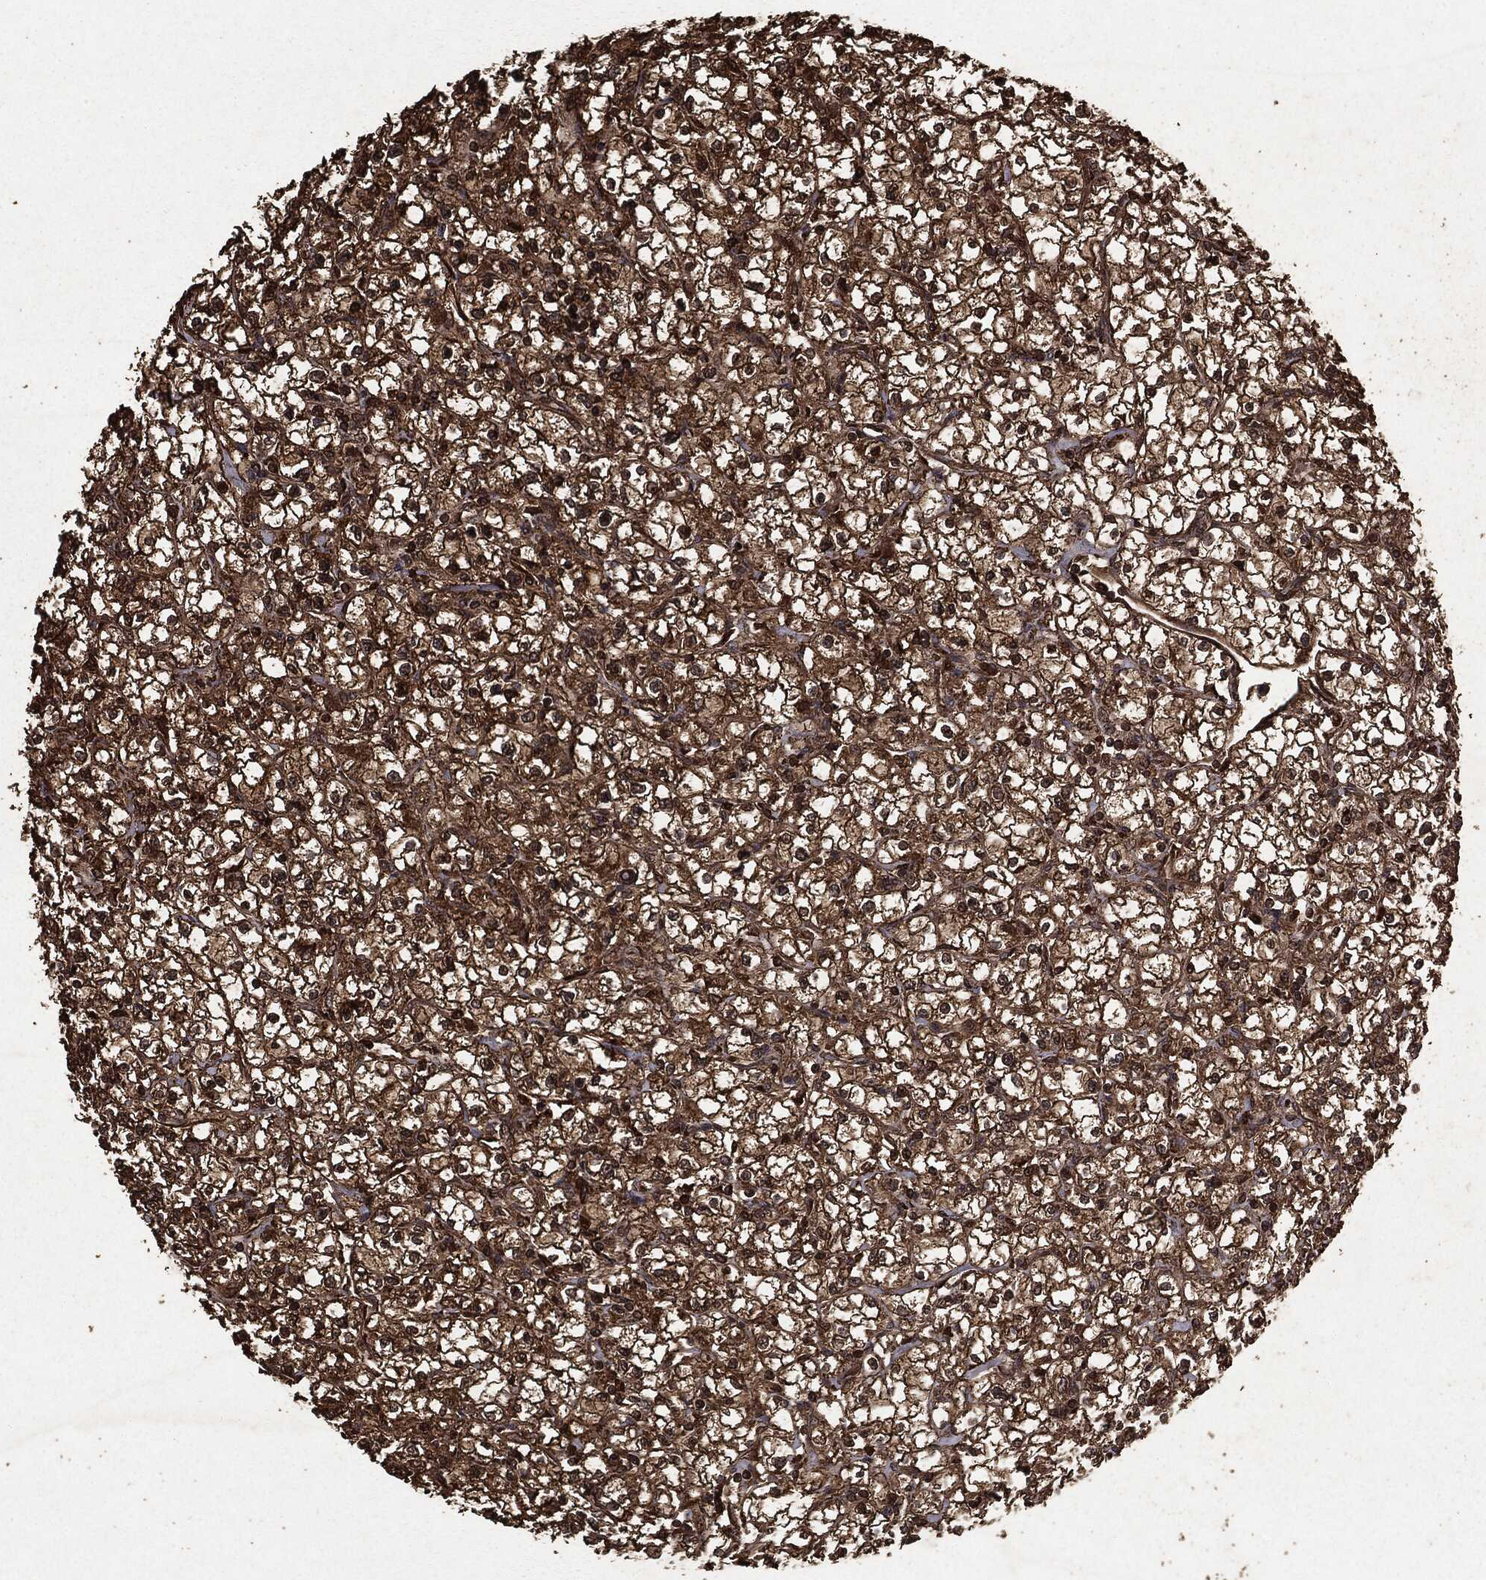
{"staining": {"intensity": "strong", "quantity": ">75%", "location": "cytoplasmic/membranous"}, "tissue": "renal cancer", "cell_type": "Tumor cells", "image_type": "cancer", "snomed": [{"axis": "morphology", "description": "Adenocarcinoma, NOS"}, {"axis": "topography", "description": "Kidney"}], "caption": "Strong cytoplasmic/membranous protein positivity is present in about >75% of tumor cells in renal cancer. (DAB = brown stain, brightfield microscopy at high magnification).", "gene": "ARAF", "patient": {"sex": "male", "age": 67}}